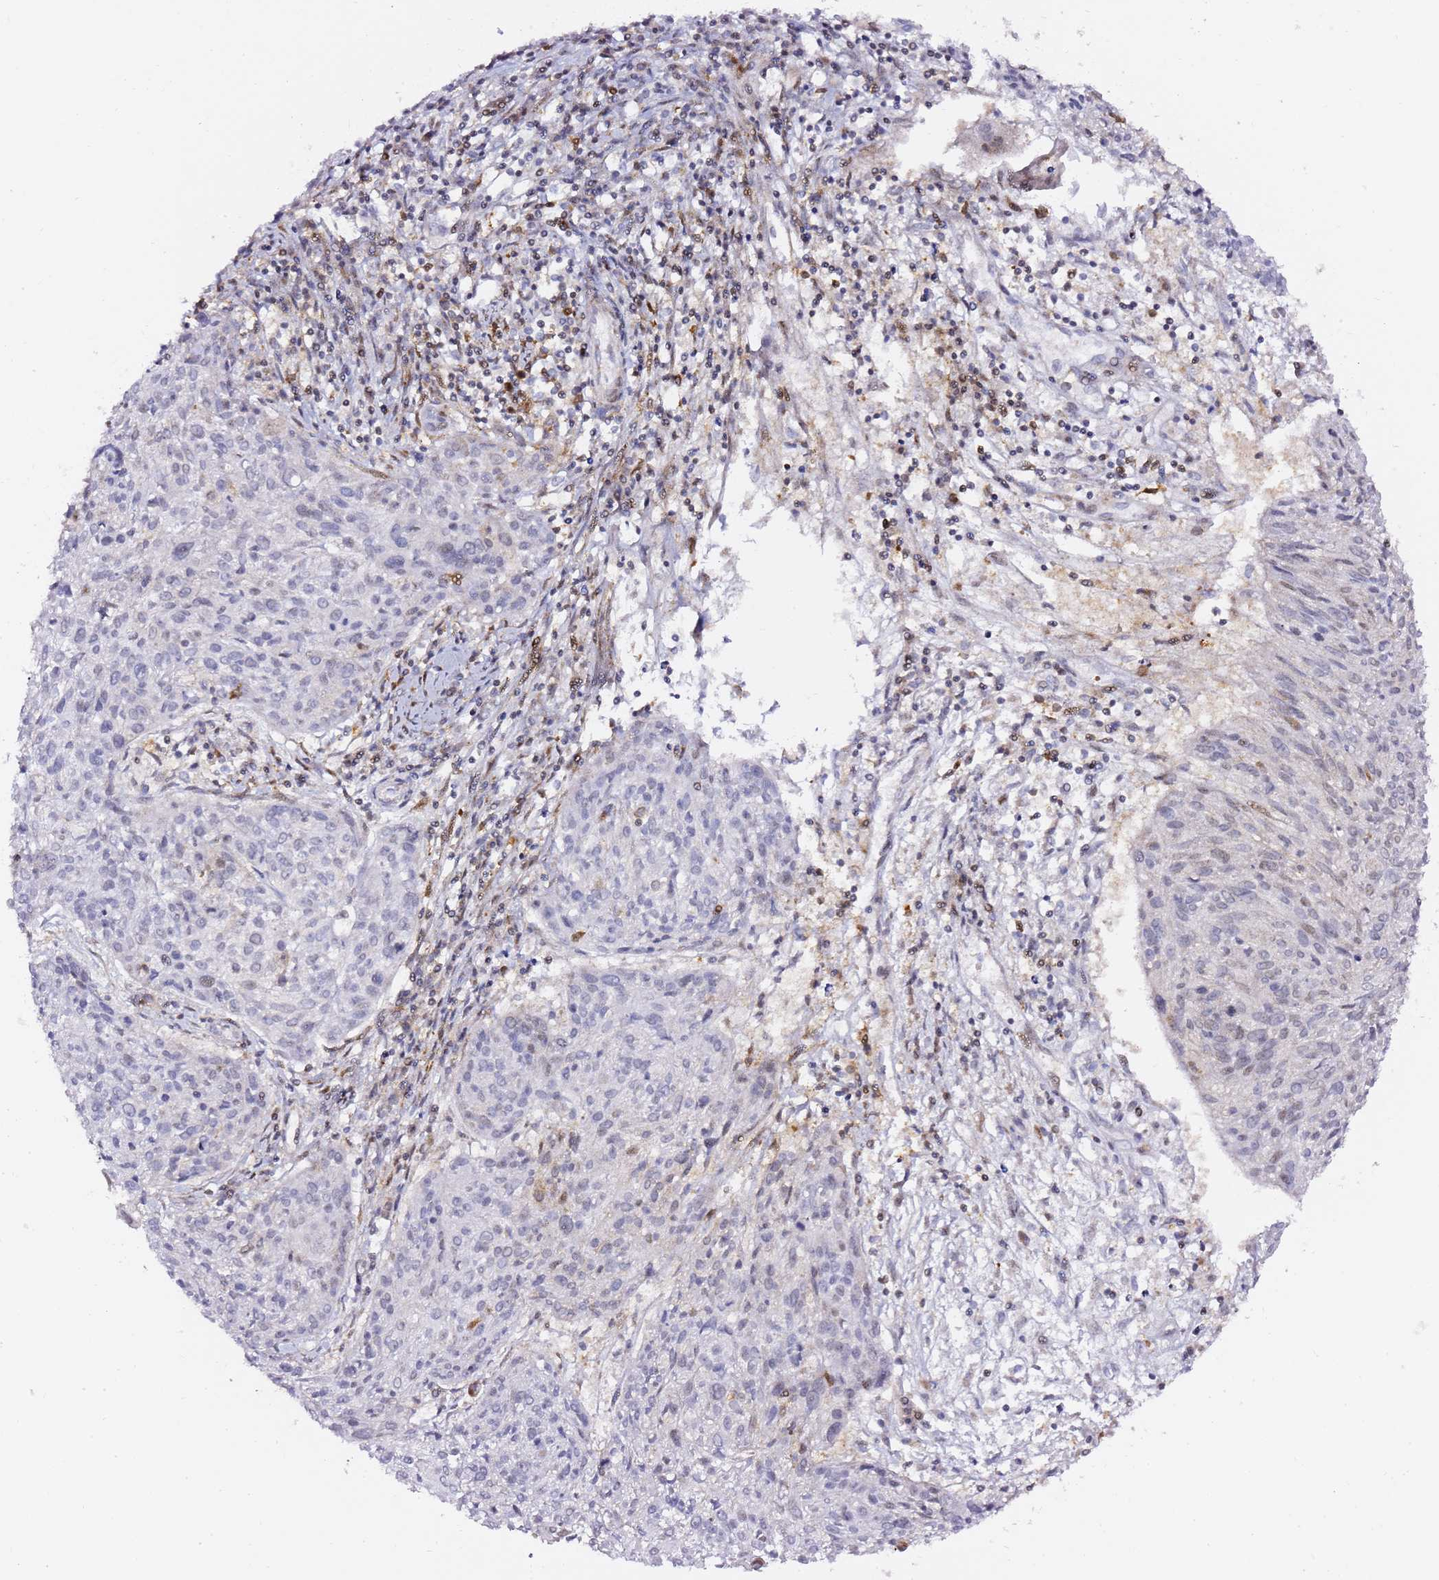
{"staining": {"intensity": "moderate", "quantity": "<25%", "location": "nuclear"}, "tissue": "cervical cancer", "cell_type": "Tumor cells", "image_type": "cancer", "snomed": [{"axis": "morphology", "description": "Squamous cell carcinoma, NOS"}, {"axis": "topography", "description": "Cervix"}], "caption": "Cervical squamous cell carcinoma was stained to show a protein in brown. There is low levels of moderate nuclear expression in approximately <25% of tumor cells. Nuclei are stained in blue.", "gene": "GBP2", "patient": {"sex": "female", "age": 51}}